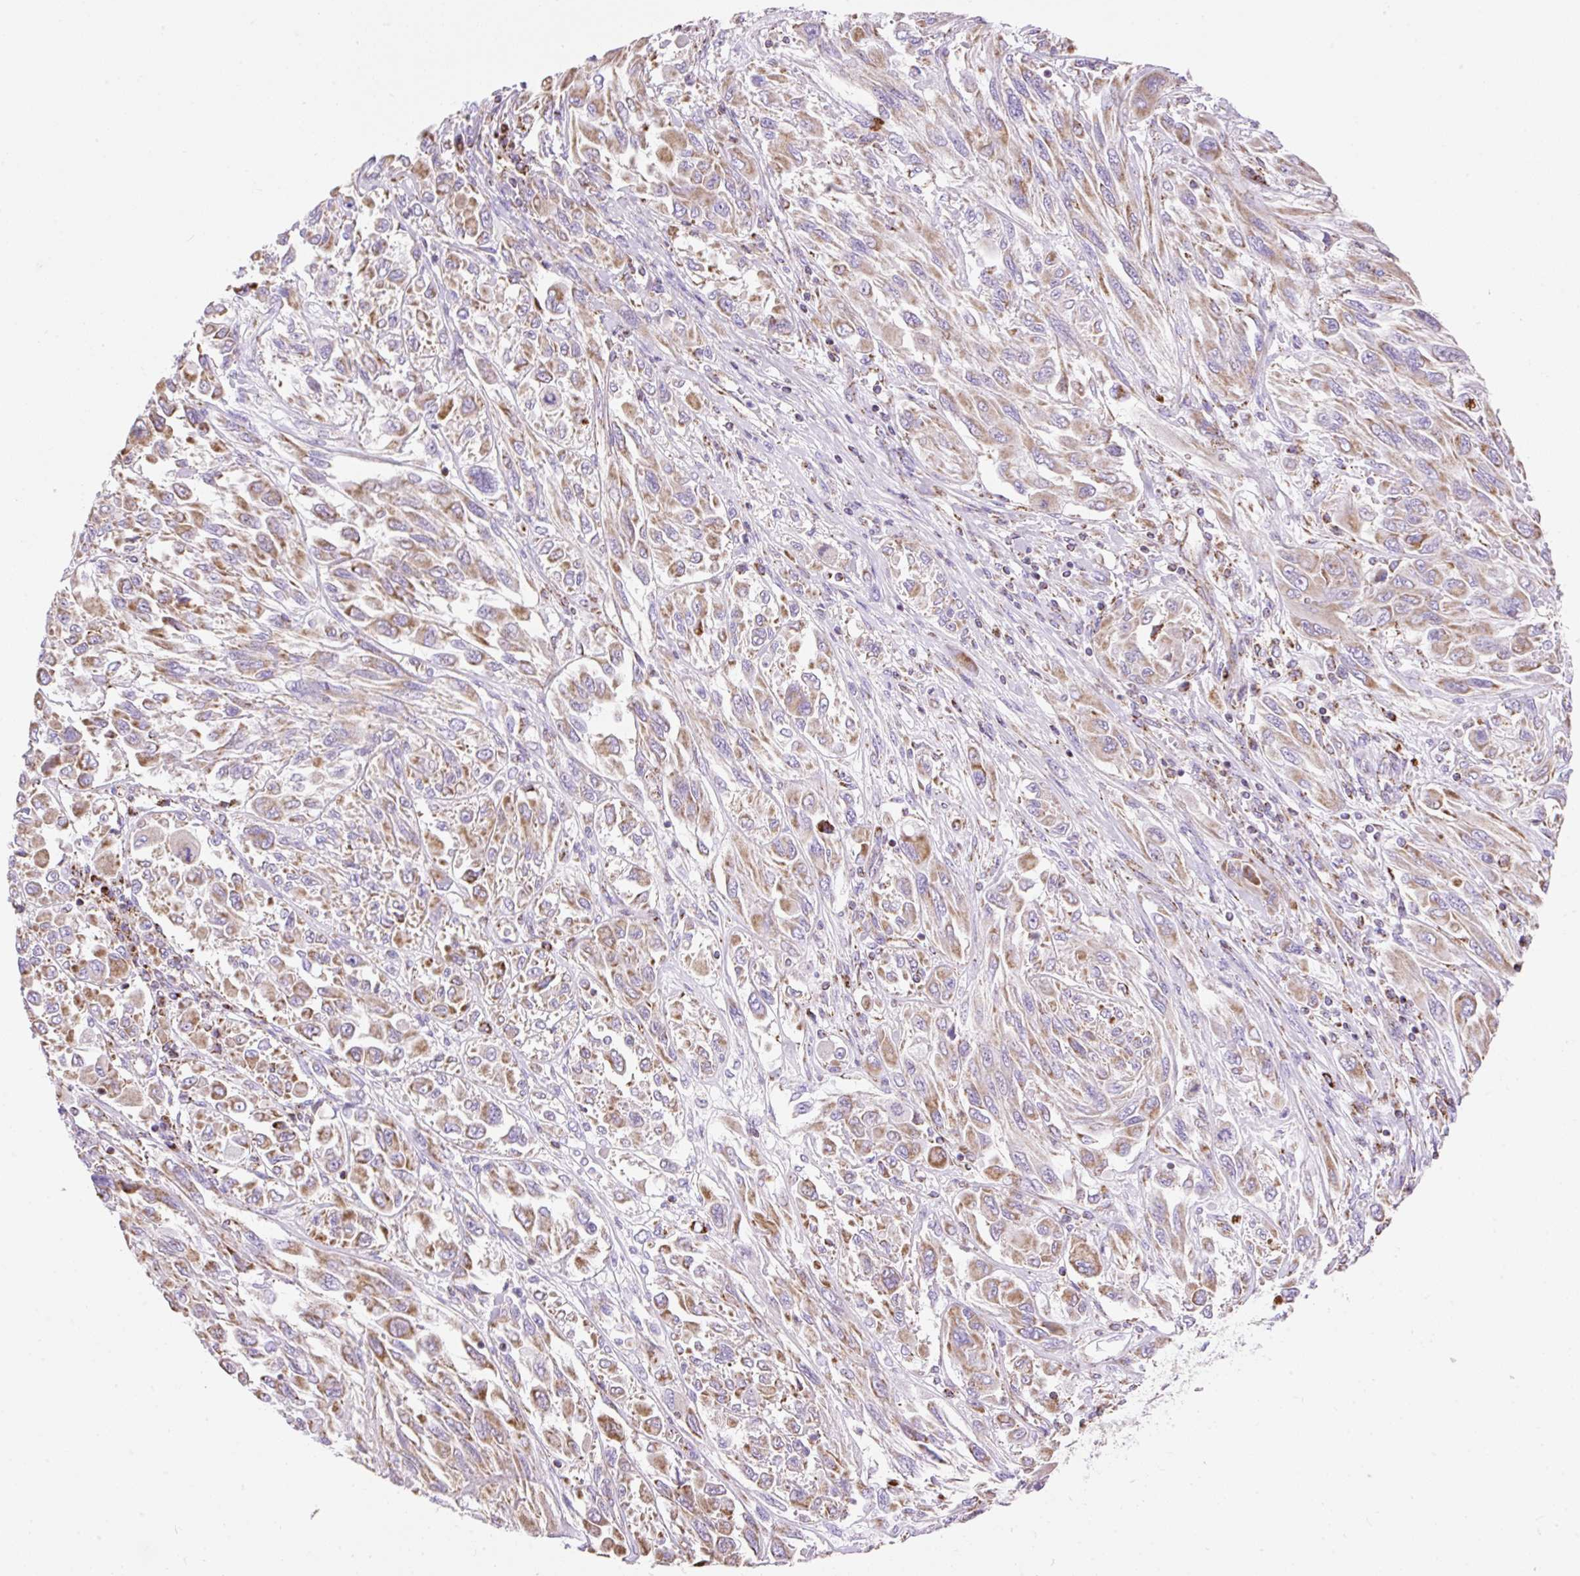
{"staining": {"intensity": "moderate", "quantity": ">75%", "location": "cytoplasmic/membranous"}, "tissue": "melanoma", "cell_type": "Tumor cells", "image_type": "cancer", "snomed": [{"axis": "morphology", "description": "Malignant melanoma, NOS"}, {"axis": "topography", "description": "Skin"}], "caption": "Tumor cells show medium levels of moderate cytoplasmic/membranous staining in approximately >75% of cells in melanoma.", "gene": "DAAM2", "patient": {"sex": "female", "age": 91}}